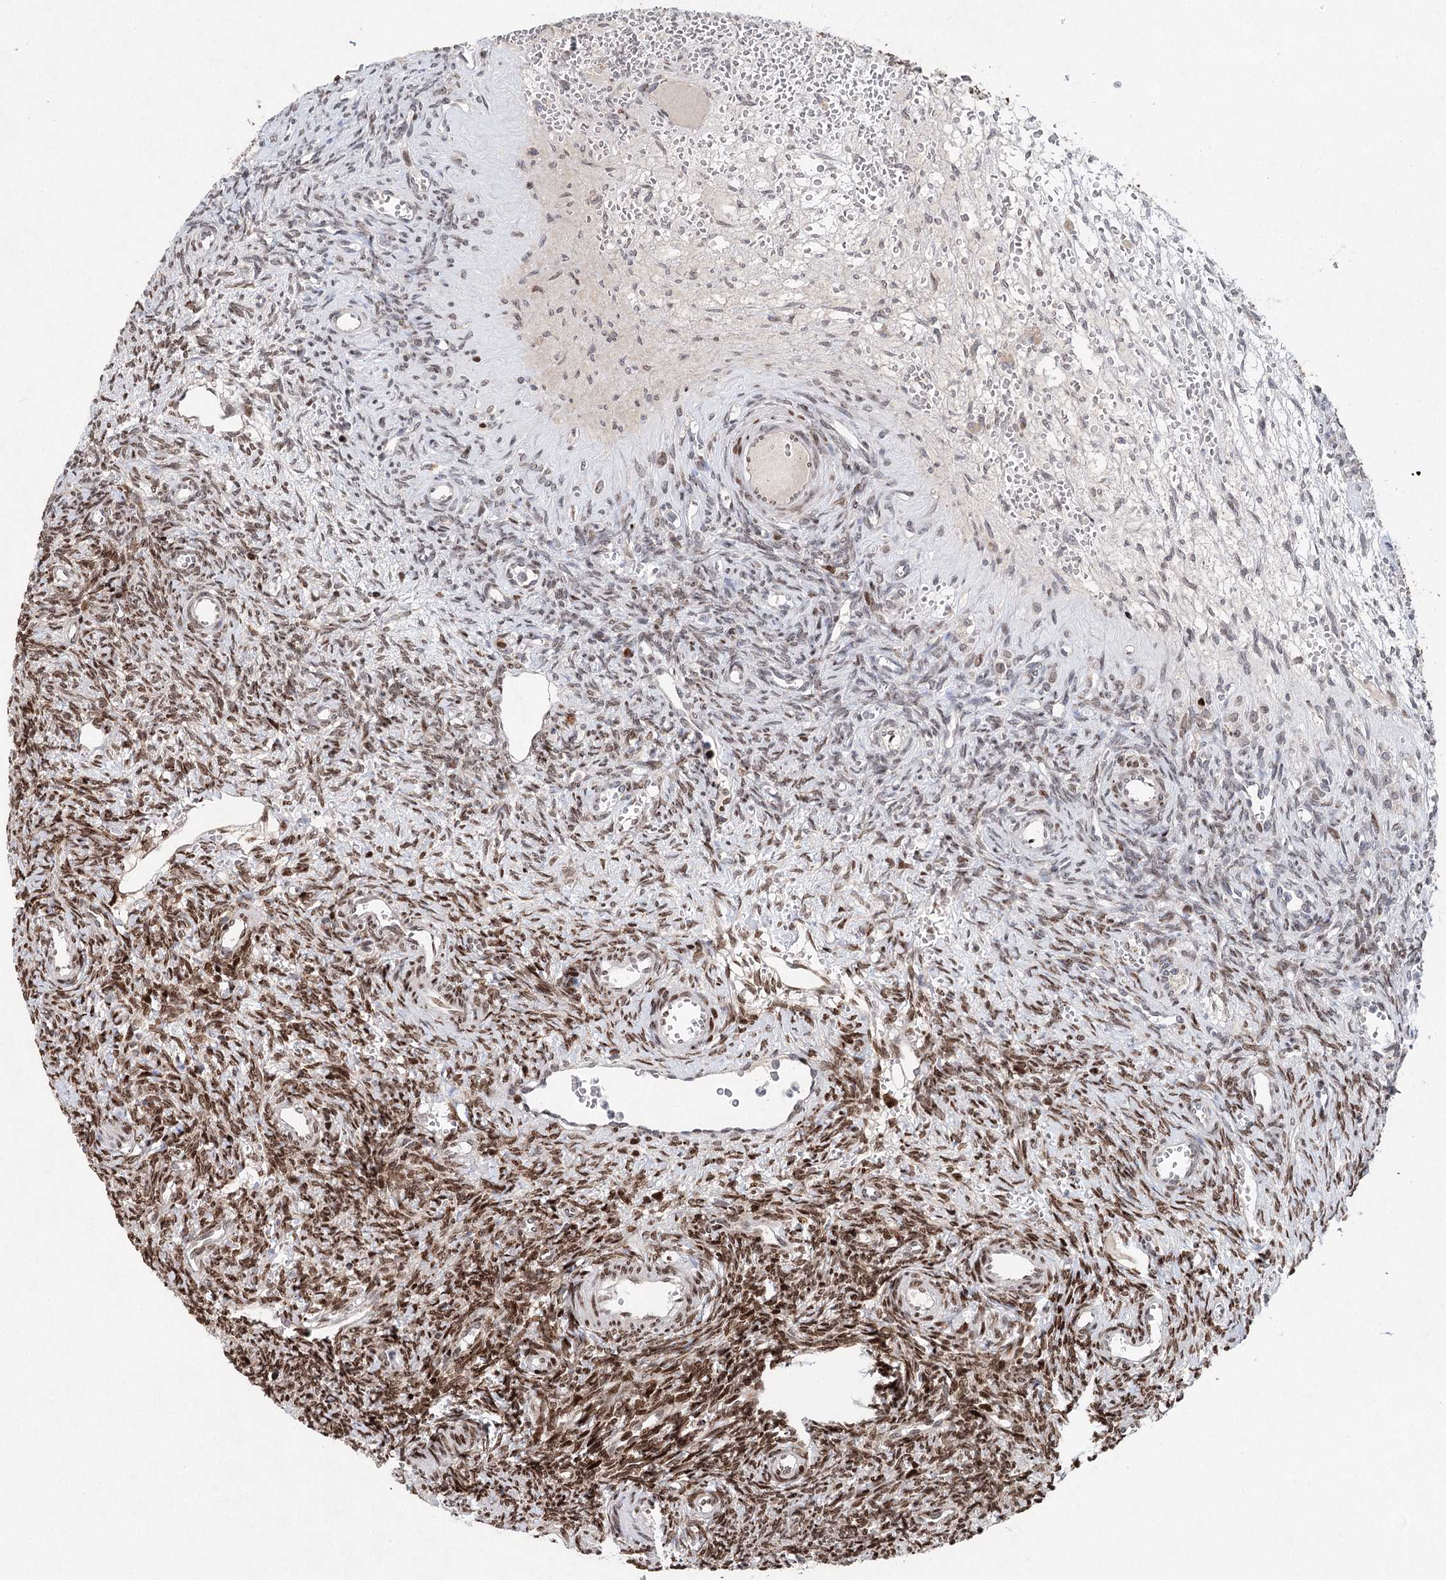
{"staining": {"intensity": "moderate", "quantity": ">75%", "location": "nuclear"}, "tissue": "ovary", "cell_type": "Ovarian stroma cells", "image_type": "normal", "snomed": [{"axis": "morphology", "description": "Normal tissue, NOS"}, {"axis": "topography", "description": "Ovary"}], "caption": "Ovarian stroma cells exhibit medium levels of moderate nuclear expression in about >75% of cells in unremarkable human ovary. (Stains: DAB (3,3'-diaminobenzidine) in brown, nuclei in blue, Microscopy: brightfield microscopy at high magnification).", "gene": "FRMD4A", "patient": {"sex": "female", "age": 39}}